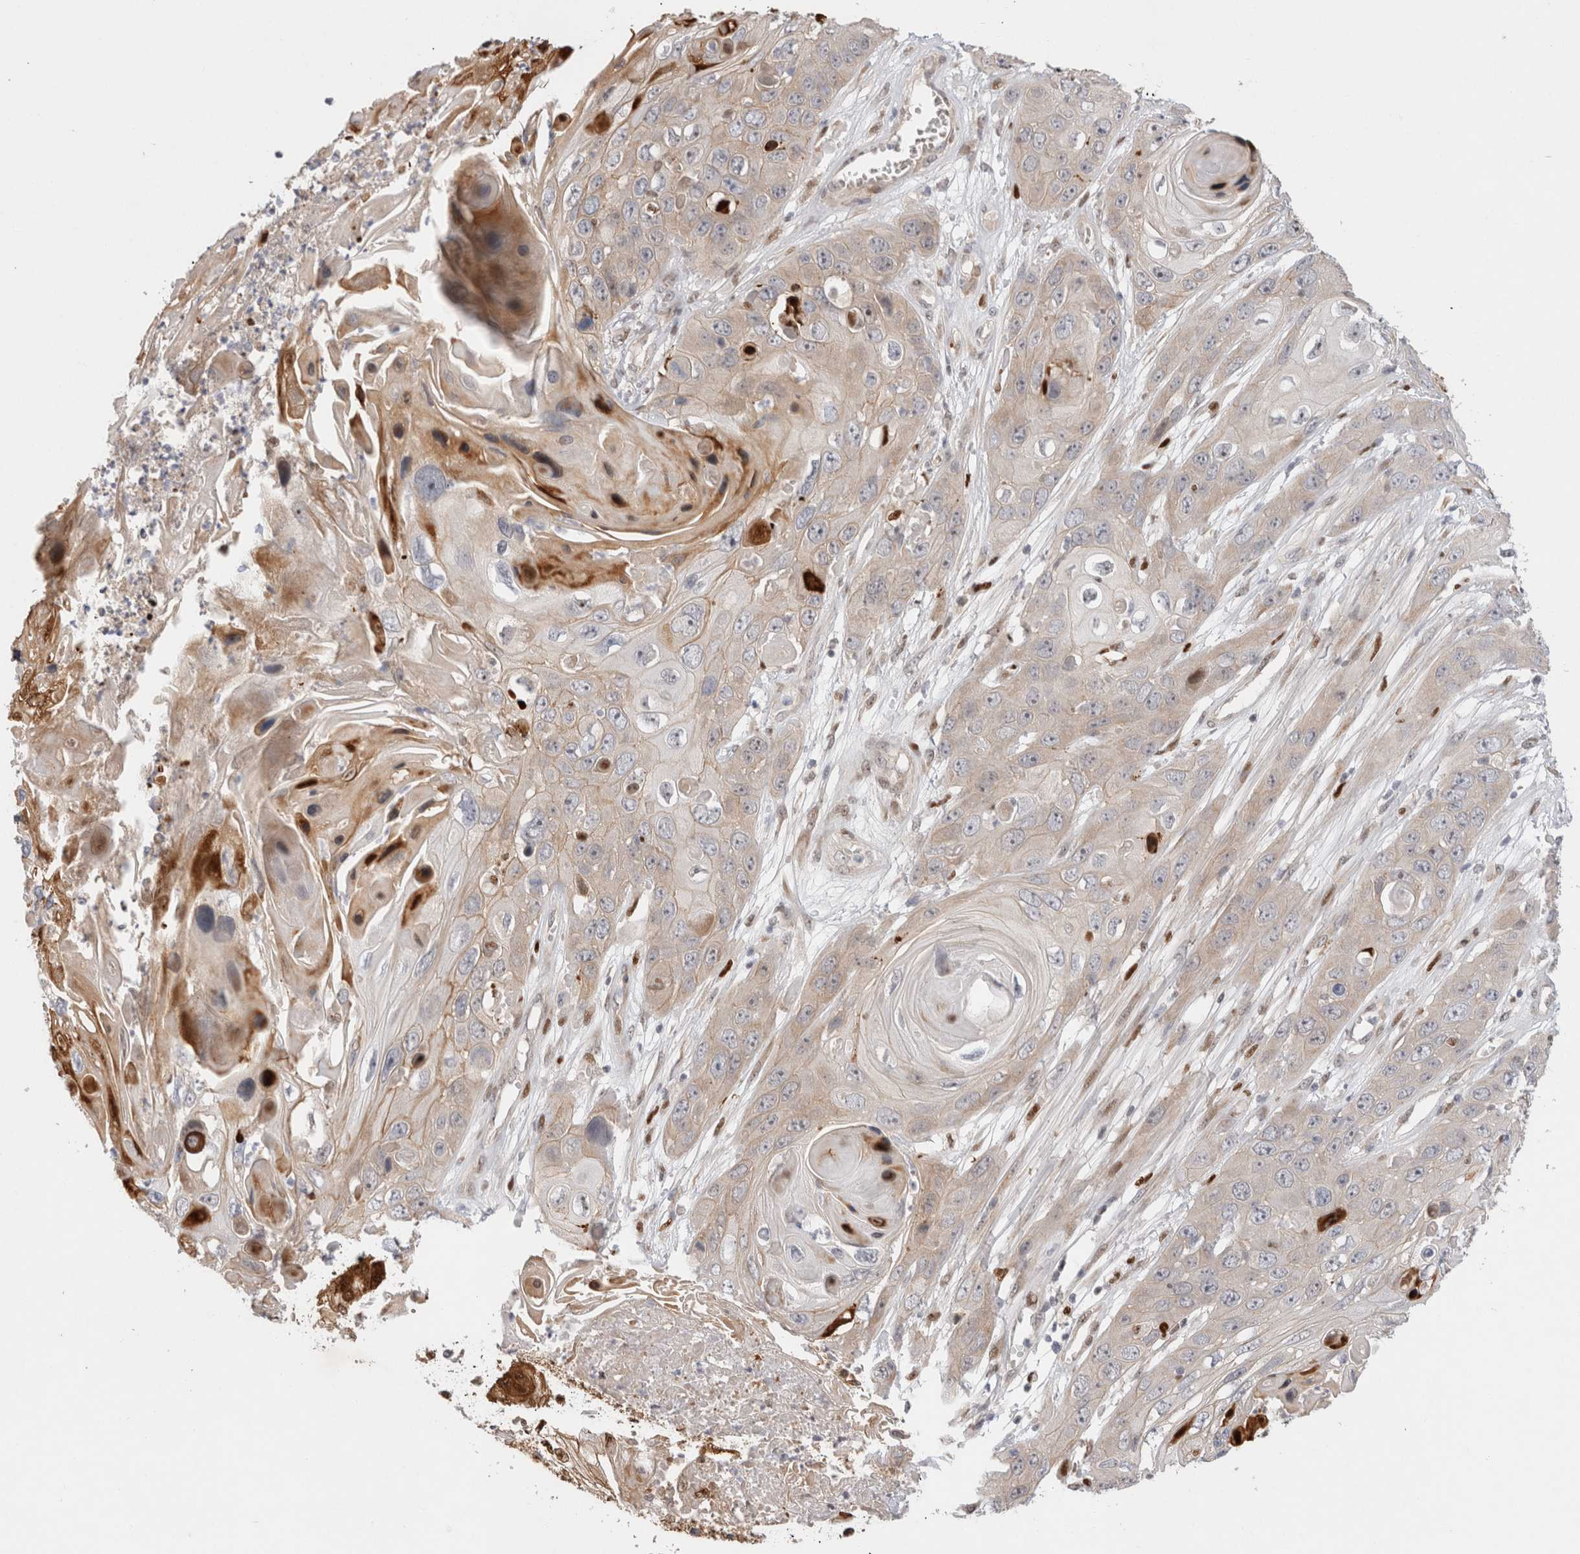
{"staining": {"intensity": "moderate", "quantity": "<25%", "location": "cytoplasmic/membranous"}, "tissue": "skin cancer", "cell_type": "Tumor cells", "image_type": "cancer", "snomed": [{"axis": "morphology", "description": "Squamous cell carcinoma, NOS"}, {"axis": "topography", "description": "Skin"}], "caption": "Skin squamous cell carcinoma was stained to show a protein in brown. There is low levels of moderate cytoplasmic/membranous expression in about <25% of tumor cells. (Brightfield microscopy of DAB IHC at high magnification).", "gene": "TCF4", "patient": {"sex": "male", "age": 55}}